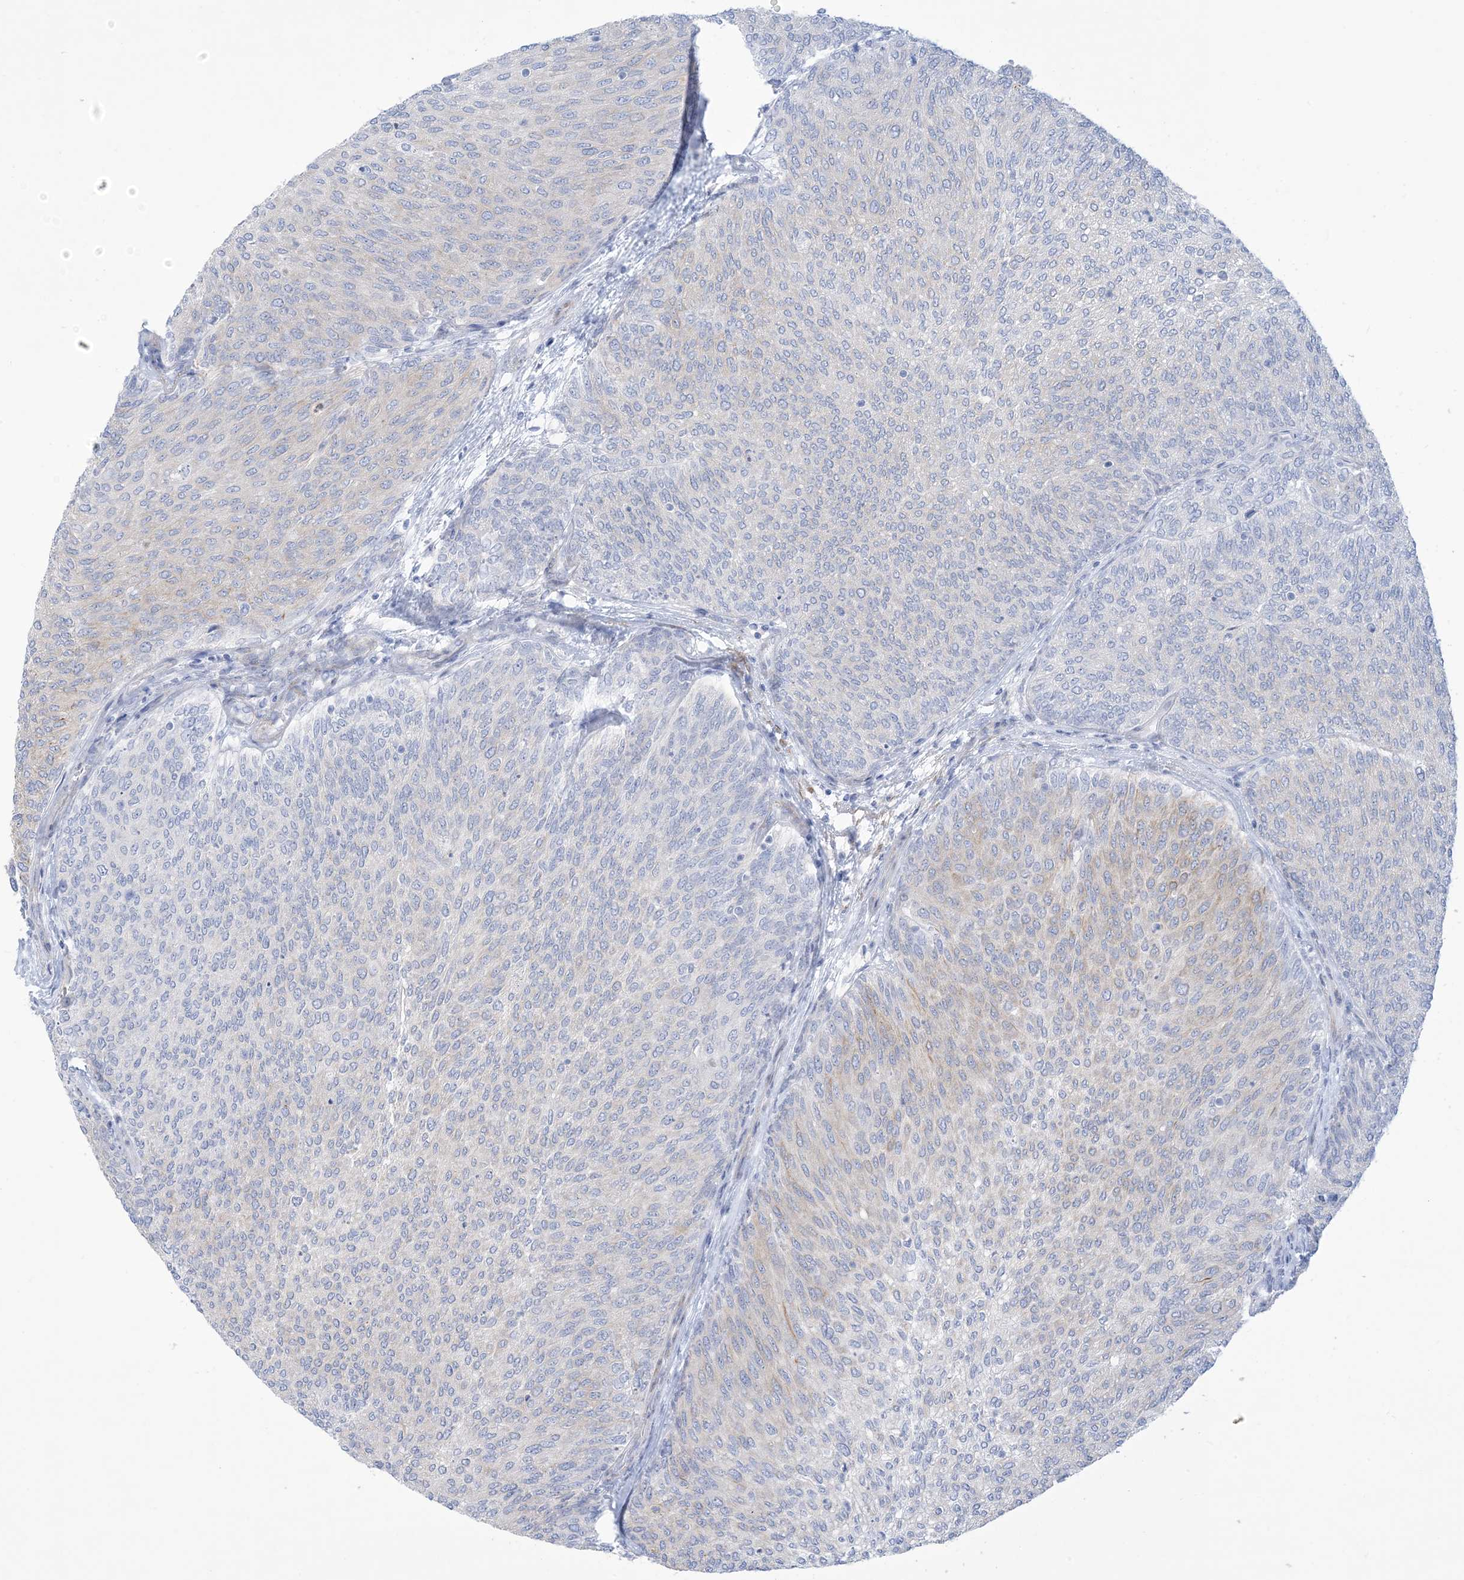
{"staining": {"intensity": "weak", "quantity": "<25%", "location": "cytoplasmic/membranous"}, "tissue": "urothelial cancer", "cell_type": "Tumor cells", "image_type": "cancer", "snomed": [{"axis": "morphology", "description": "Urothelial carcinoma, Low grade"}, {"axis": "topography", "description": "Urinary bladder"}], "caption": "Tumor cells are negative for protein expression in human low-grade urothelial carcinoma.", "gene": "MARS2", "patient": {"sex": "female", "age": 79}}